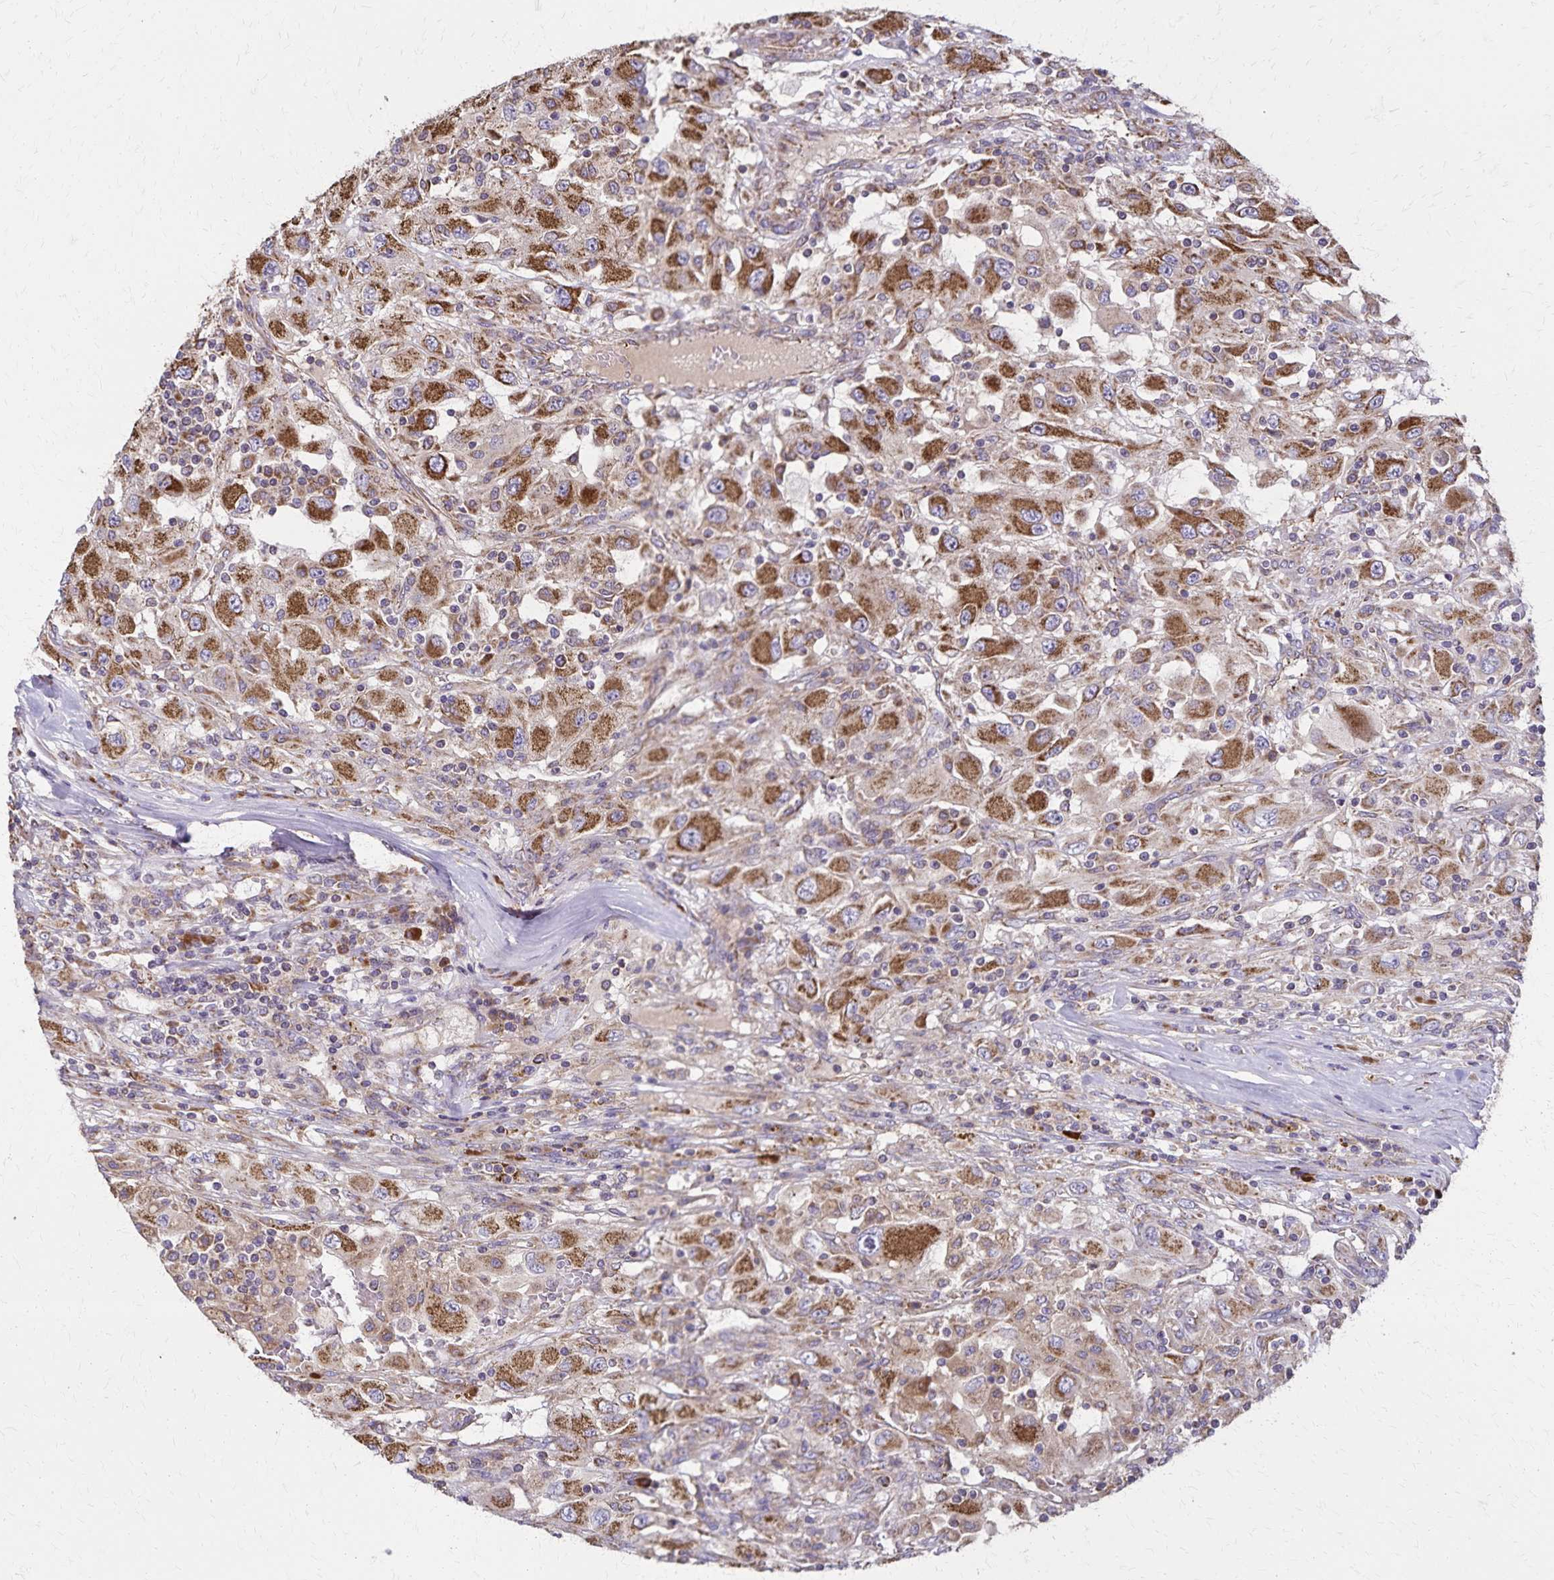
{"staining": {"intensity": "moderate", "quantity": ">75%", "location": "cytoplasmic/membranous"}, "tissue": "renal cancer", "cell_type": "Tumor cells", "image_type": "cancer", "snomed": [{"axis": "morphology", "description": "Adenocarcinoma, NOS"}, {"axis": "topography", "description": "Kidney"}], "caption": "Immunohistochemistry histopathology image of human renal adenocarcinoma stained for a protein (brown), which exhibits medium levels of moderate cytoplasmic/membranous staining in about >75% of tumor cells.", "gene": "RNF10", "patient": {"sex": "female", "age": 67}}